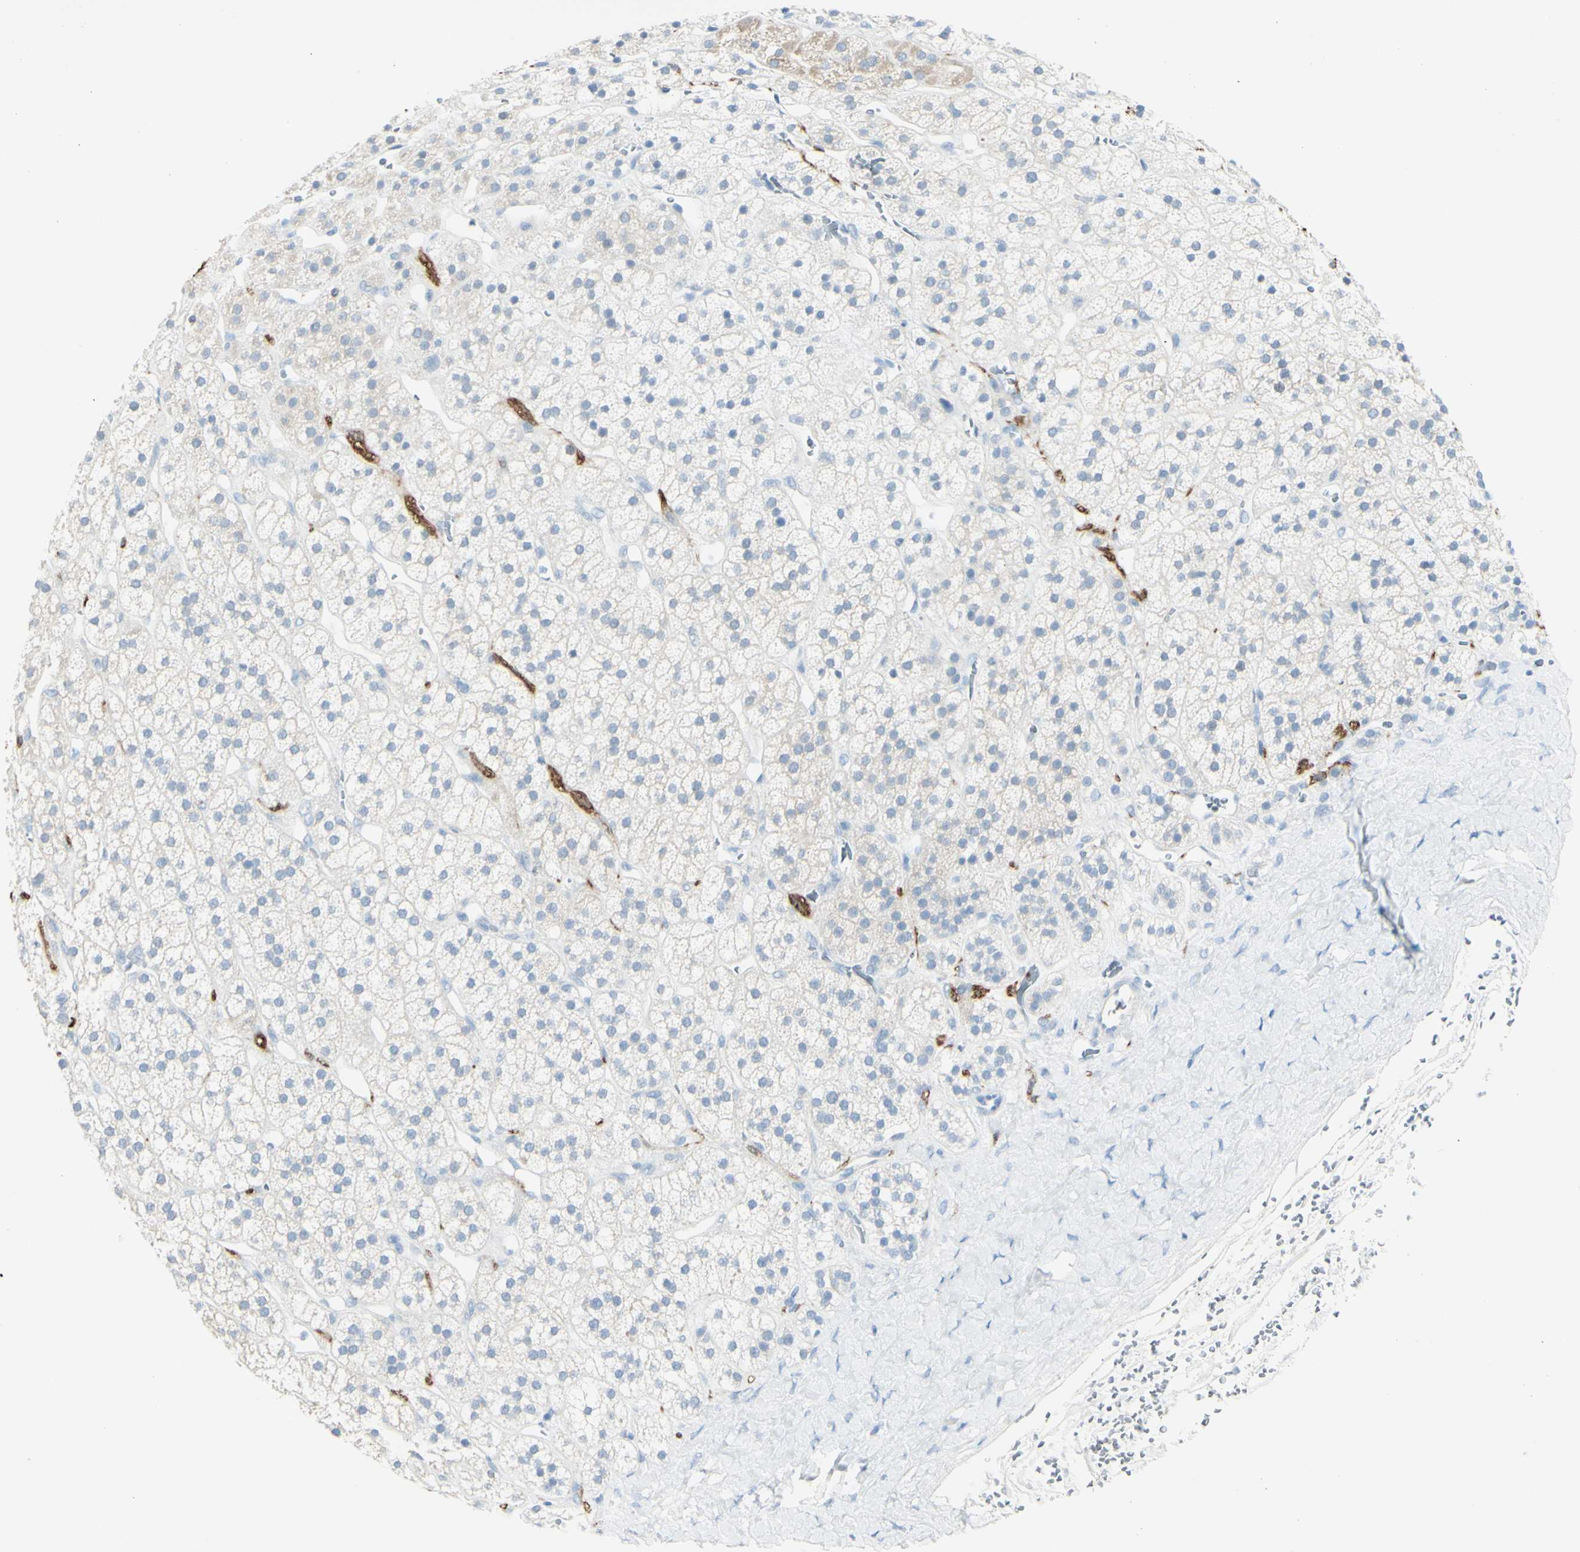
{"staining": {"intensity": "weak", "quantity": "<25%", "location": "cytoplasmic/membranous"}, "tissue": "adrenal gland", "cell_type": "Glandular cells", "image_type": "normal", "snomed": [{"axis": "morphology", "description": "Normal tissue, NOS"}, {"axis": "topography", "description": "Adrenal gland"}], "caption": "The image reveals no staining of glandular cells in normal adrenal gland. (Brightfield microscopy of DAB (3,3'-diaminobenzidine) IHC at high magnification).", "gene": "TSPAN1", "patient": {"sex": "male", "age": 56}}